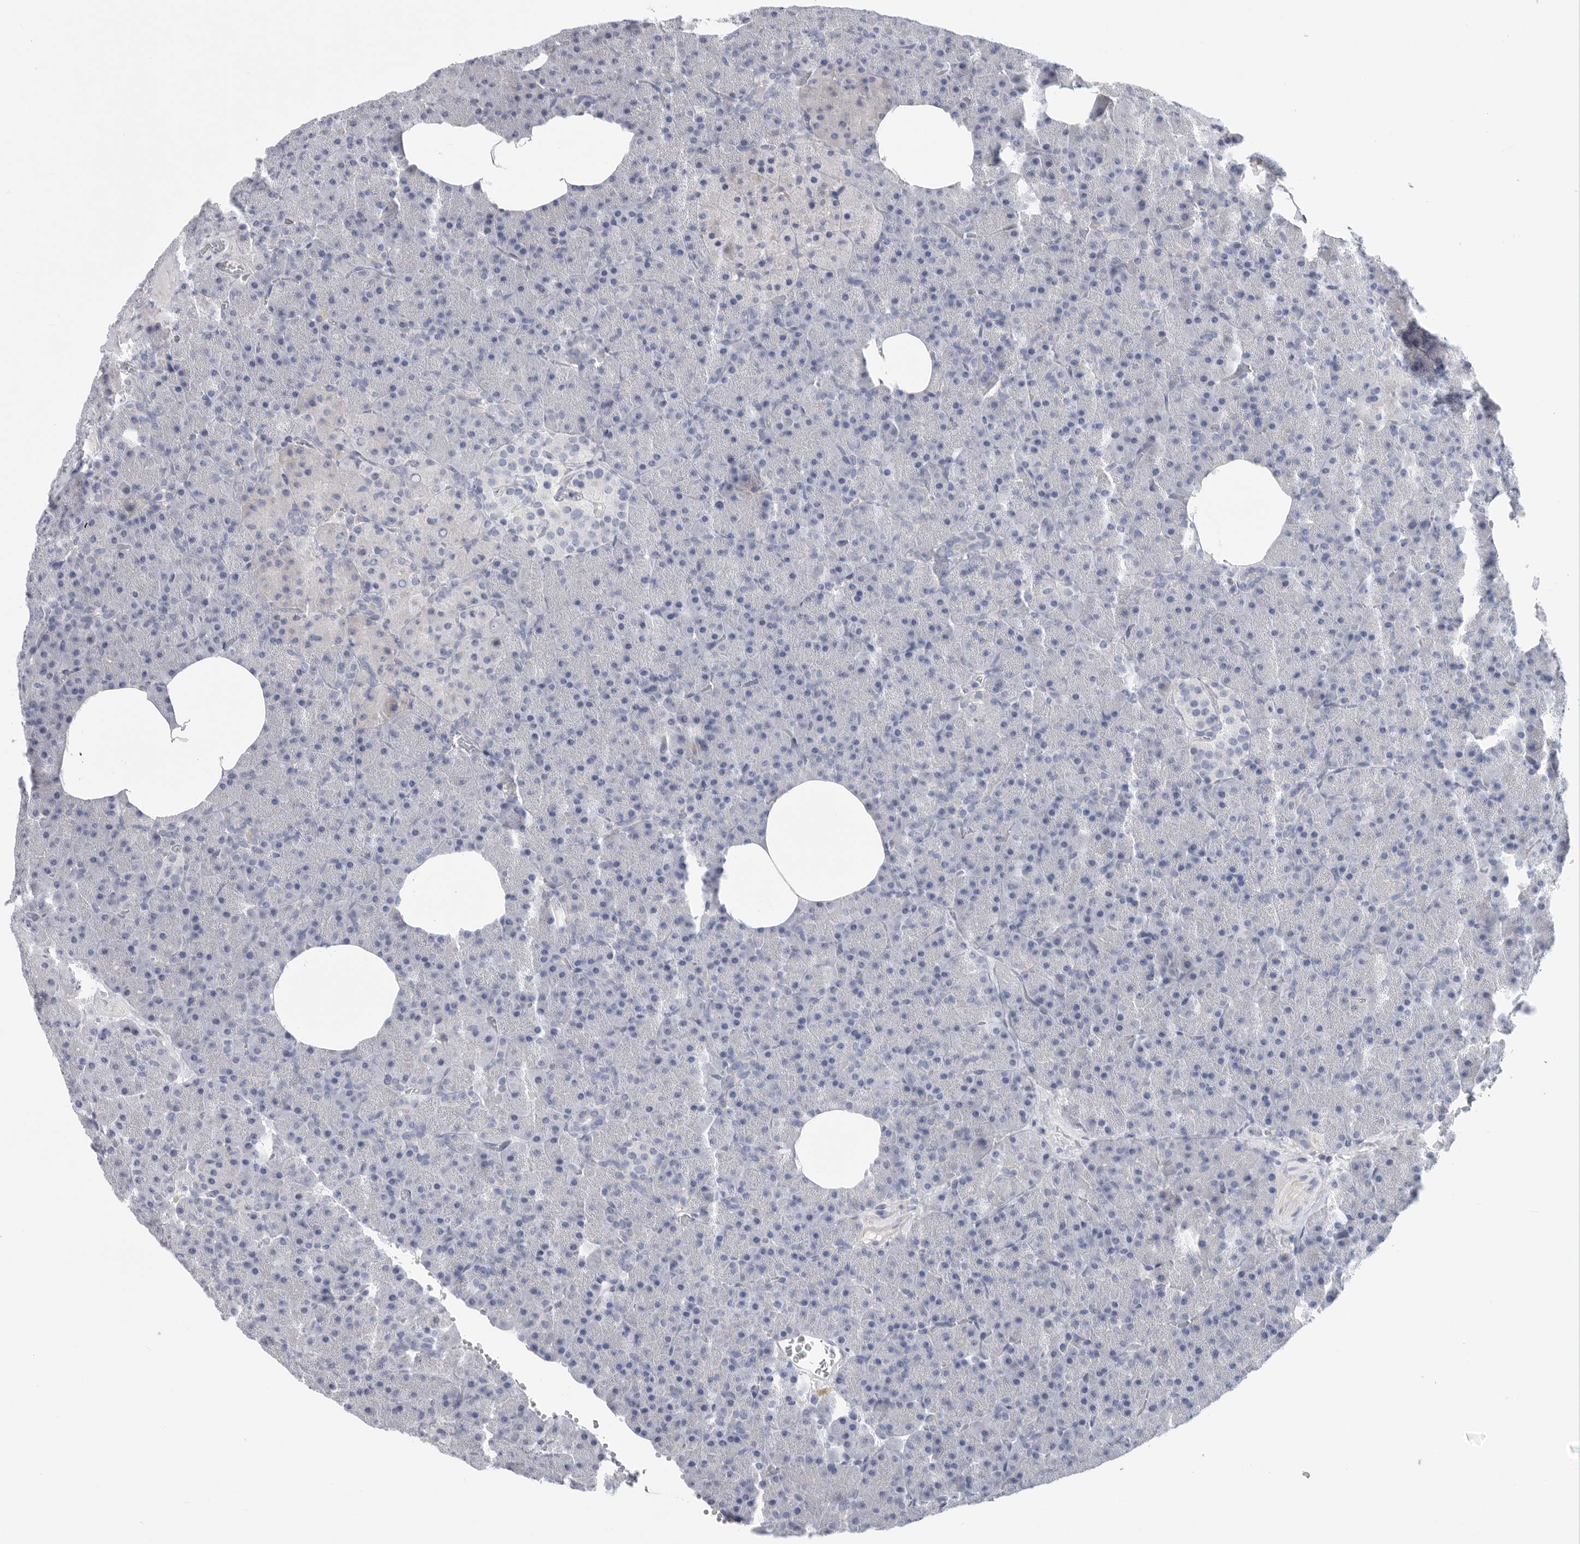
{"staining": {"intensity": "negative", "quantity": "none", "location": "none"}, "tissue": "pancreas", "cell_type": "Exocrine glandular cells", "image_type": "normal", "snomed": [{"axis": "morphology", "description": "Normal tissue, NOS"}, {"axis": "morphology", "description": "Carcinoid, malignant, NOS"}, {"axis": "topography", "description": "Pancreas"}], "caption": "IHC photomicrograph of normal pancreas: pancreas stained with DAB (3,3'-diaminobenzidine) displays no significant protein positivity in exocrine glandular cells.", "gene": "CAMK2B", "patient": {"sex": "female", "age": 35}}